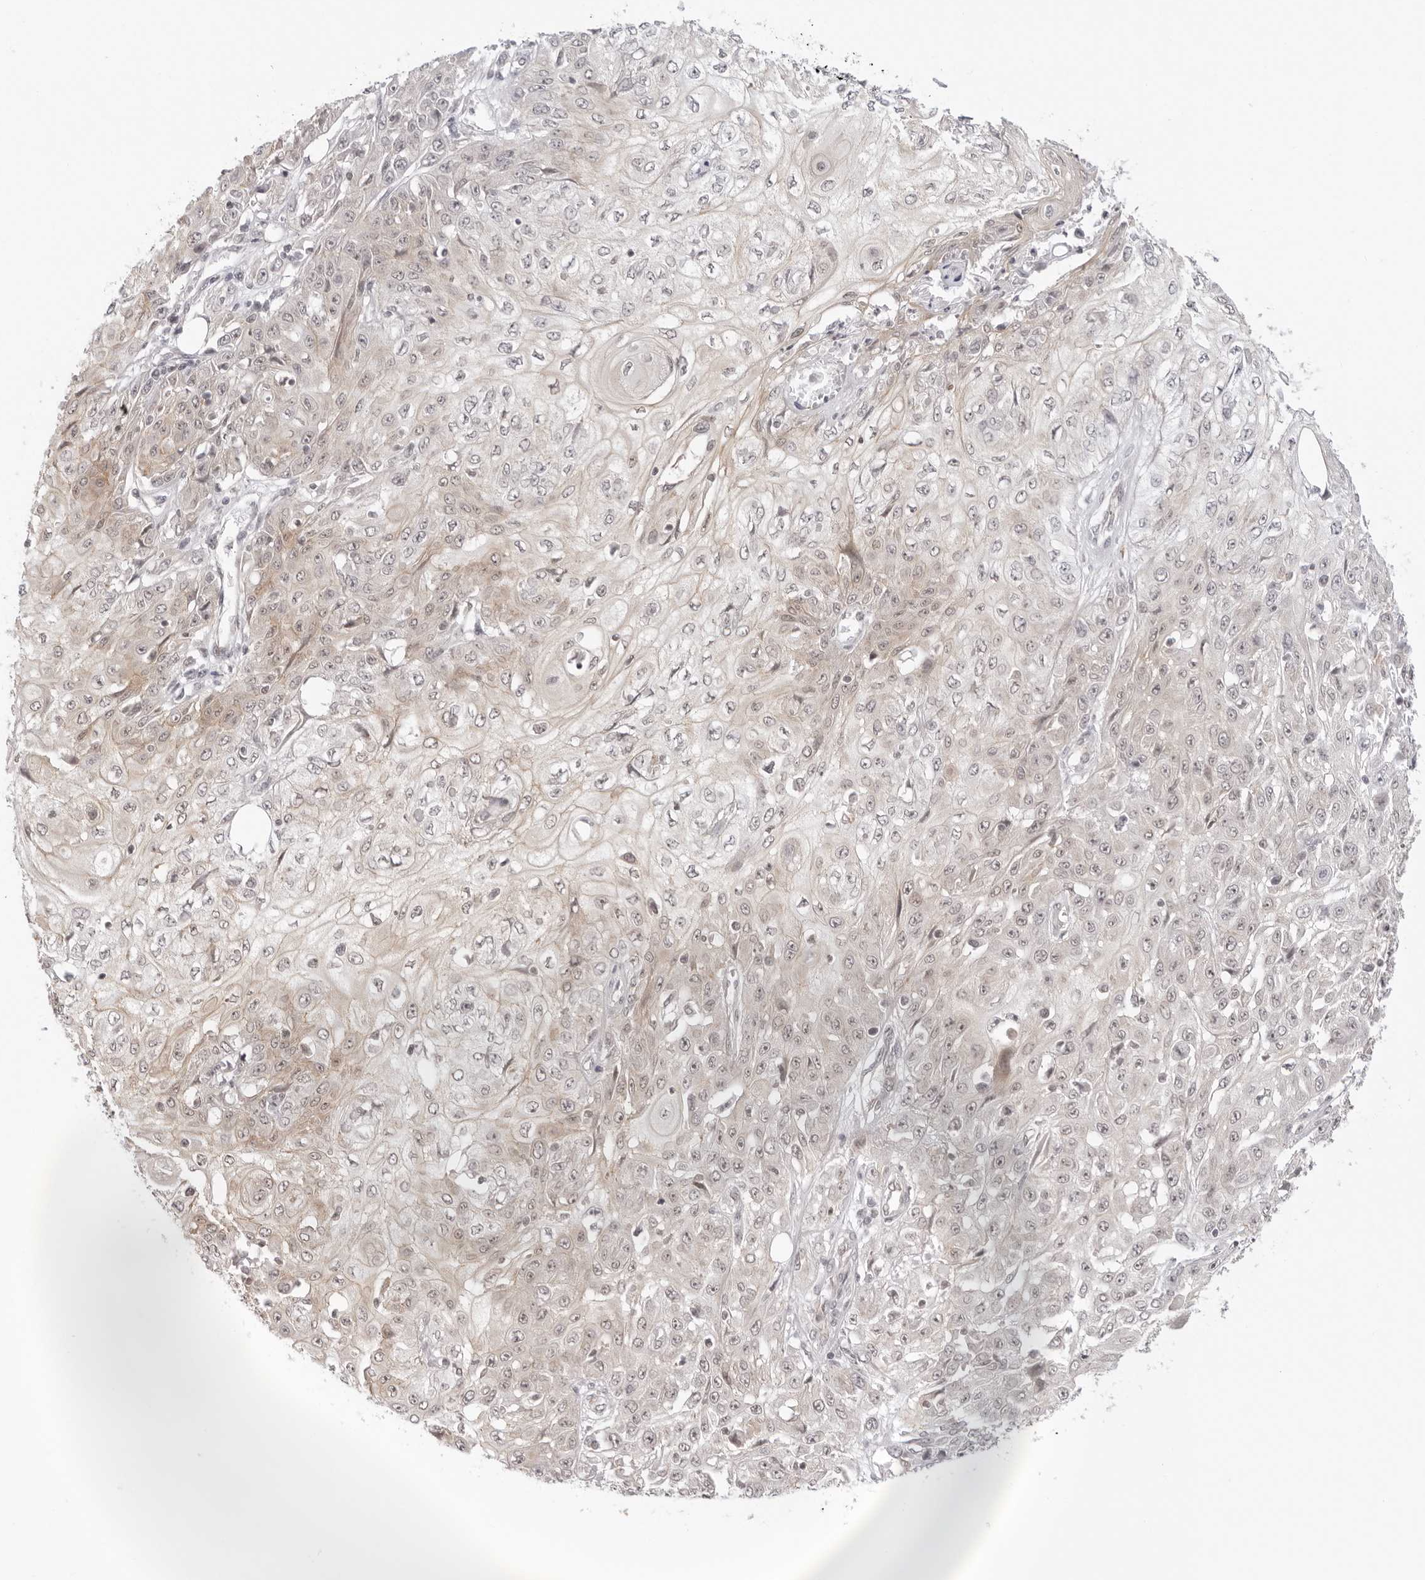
{"staining": {"intensity": "weak", "quantity": "25%-75%", "location": "cytoplasmic/membranous"}, "tissue": "skin cancer", "cell_type": "Tumor cells", "image_type": "cancer", "snomed": [{"axis": "morphology", "description": "Squamous cell carcinoma, NOS"}, {"axis": "morphology", "description": "Squamous cell carcinoma, metastatic, NOS"}, {"axis": "topography", "description": "Skin"}, {"axis": "topography", "description": "Lymph node"}], "caption": "Skin squamous cell carcinoma stained with a protein marker demonstrates weak staining in tumor cells.", "gene": "TRAPPC3", "patient": {"sex": "male", "age": 75}}